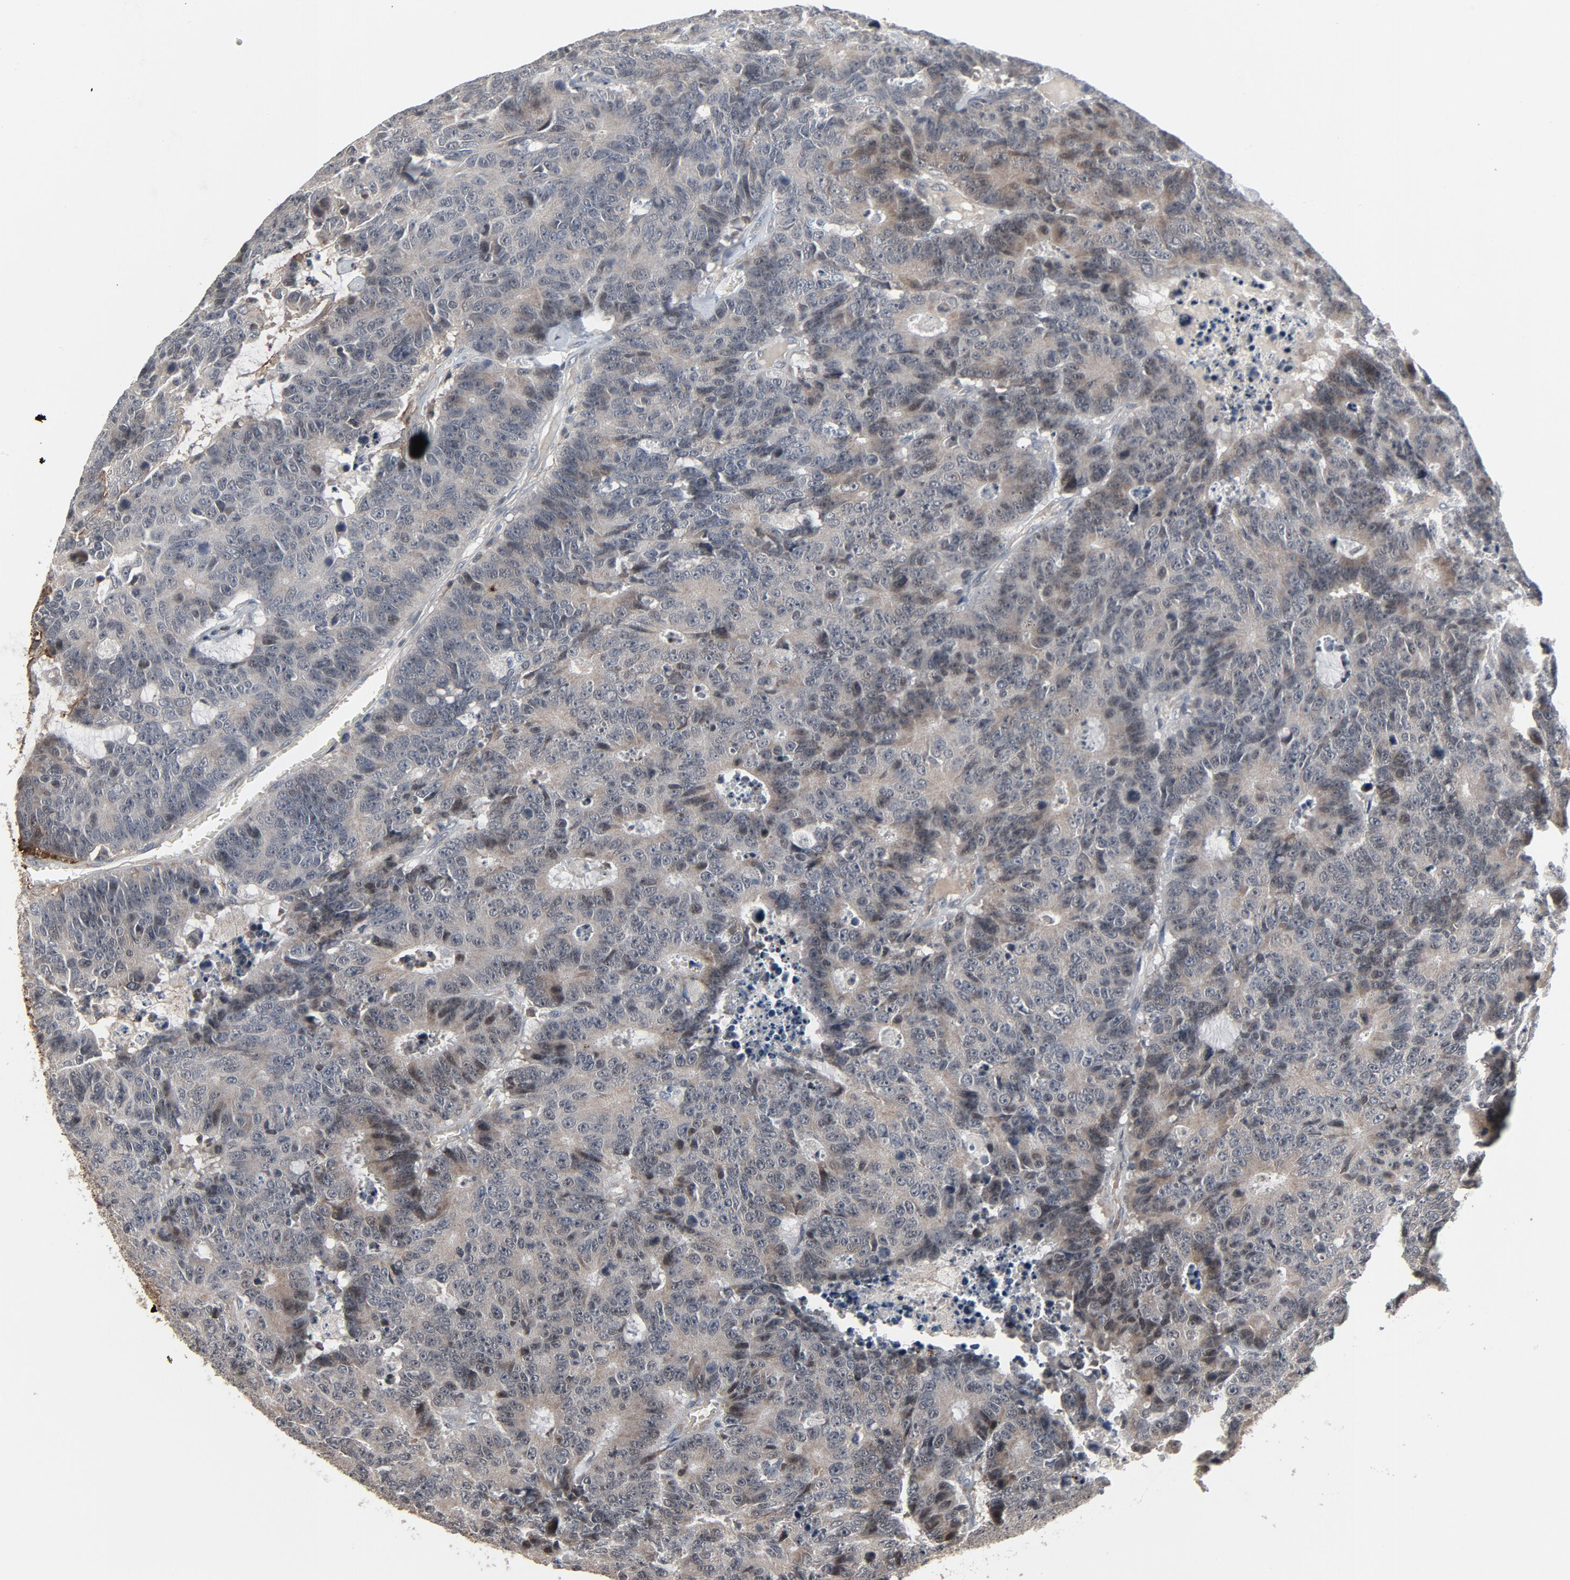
{"staining": {"intensity": "negative", "quantity": "none", "location": "none"}, "tissue": "colorectal cancer", "cell_type": "Tumor cells", "image_type": "cancer", "snomed": [{"axis": "morphology", "description": "Adenocarcinoma, NOS"}, {"axis": "topography", "description": "Colon"}], "caption": "This is an immunohistochemistry histopathology image of colorectal cancer. There is no staining in tumor cells.", "gene": "PDZD4", "patient": {"sex": "female", "age": 86}}